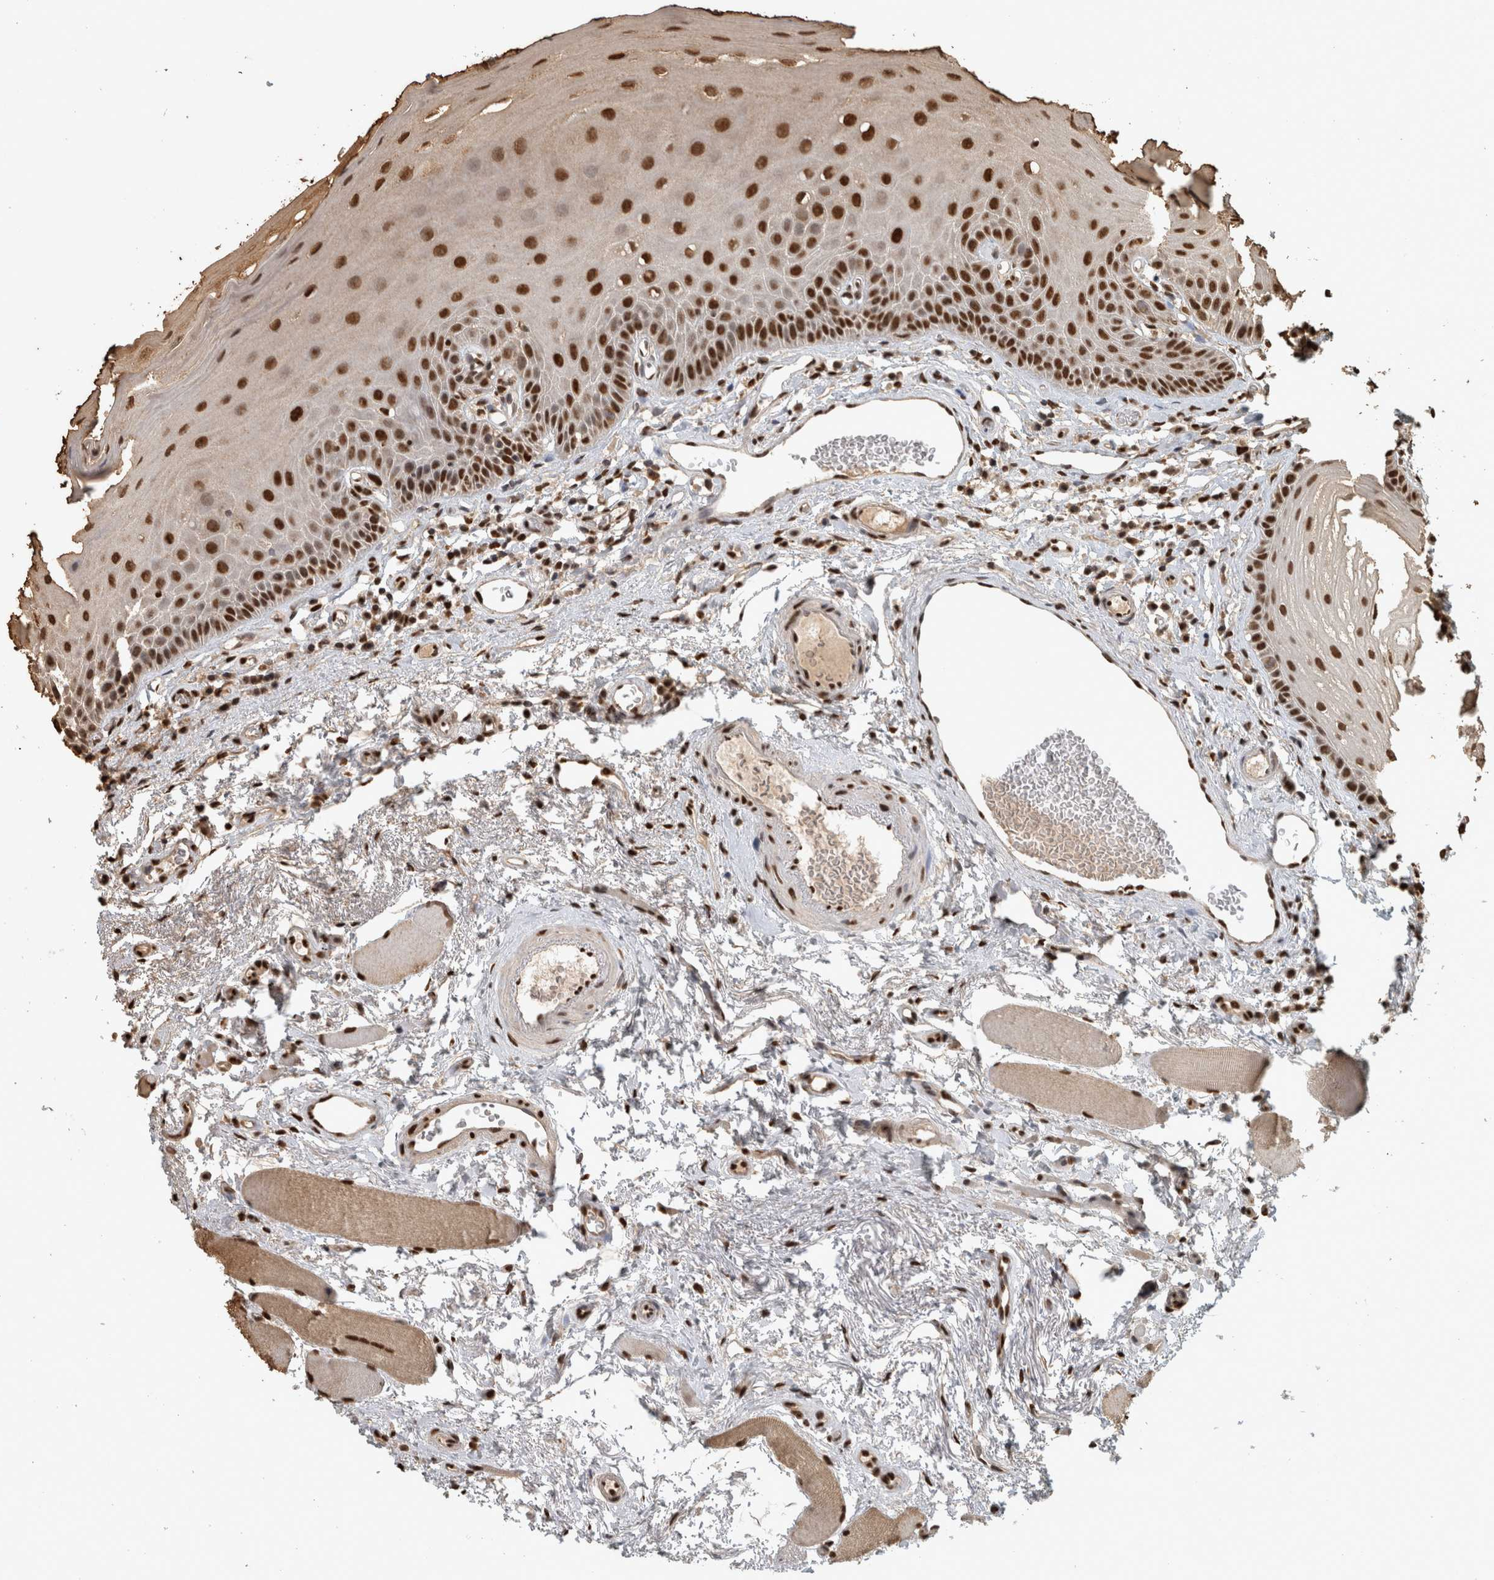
{"staining": {"intensity": "strong", "quantity": ">75%", "location": "nuclear"}, "tissue": "oral mucosa", "cell_type": "Squamous epithelial cells", "image_type": "normal", "snomed": [{"axis": "morphology", "description": "Normal tissue, NOS"}, {"axis": "topography", "description": "Skeletal muscle"}, {"axis": "topography", "description": "Oral tissue"}, {"axis": "topography", "description": "Peripheral nerve tissue"}], "caption": "Benign oral mucosa was stained to show a protein in brown. There is high levels of strong nuclear positivity in approximately >75% of squamous epithelial cells.", "gene": "RAD50", "patient": {"sex": "female", "age": 84}}